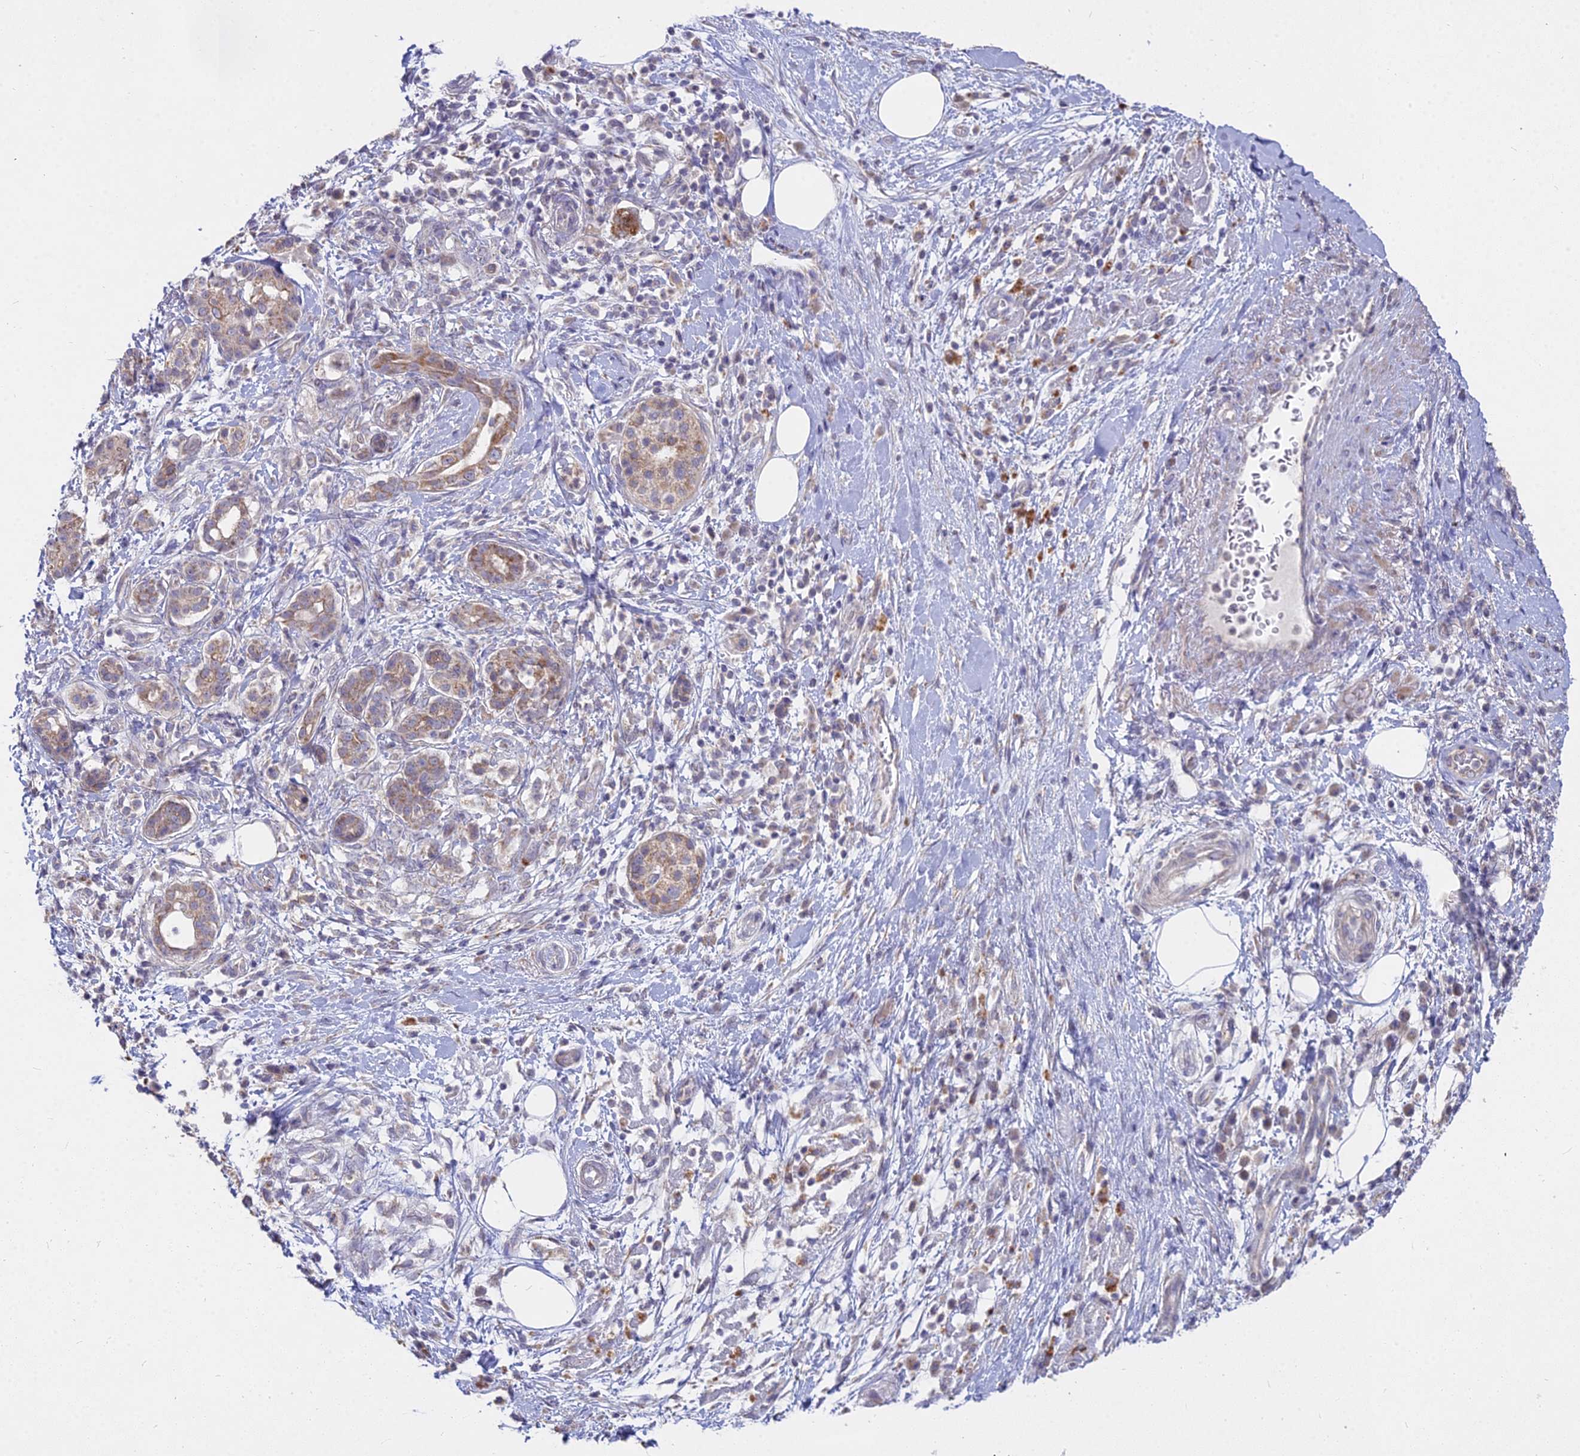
{"staining": {"intensity": "moderate", "quantity": ">75%", "location": "cytoplasmic/membranous"}, "tissue": "pancreatic cancer", "cell_type": "Tumor cells", "image_type": "cancer", "snomed": [{"axis": "morphology", "description": "Adenocarcinoma, NOS"}, {"axis": "topography", "description": "Pancreas"}], "caption": "About >75% of tumor cells in pancreatic cancer (adenocarcinoma) demonstrate moderate cytoplasmic/membranous protein staining as visualized by brown immunohistochemical staining.", "gene": "MICU2", "patient": {"sex": "female", "age": 73}}